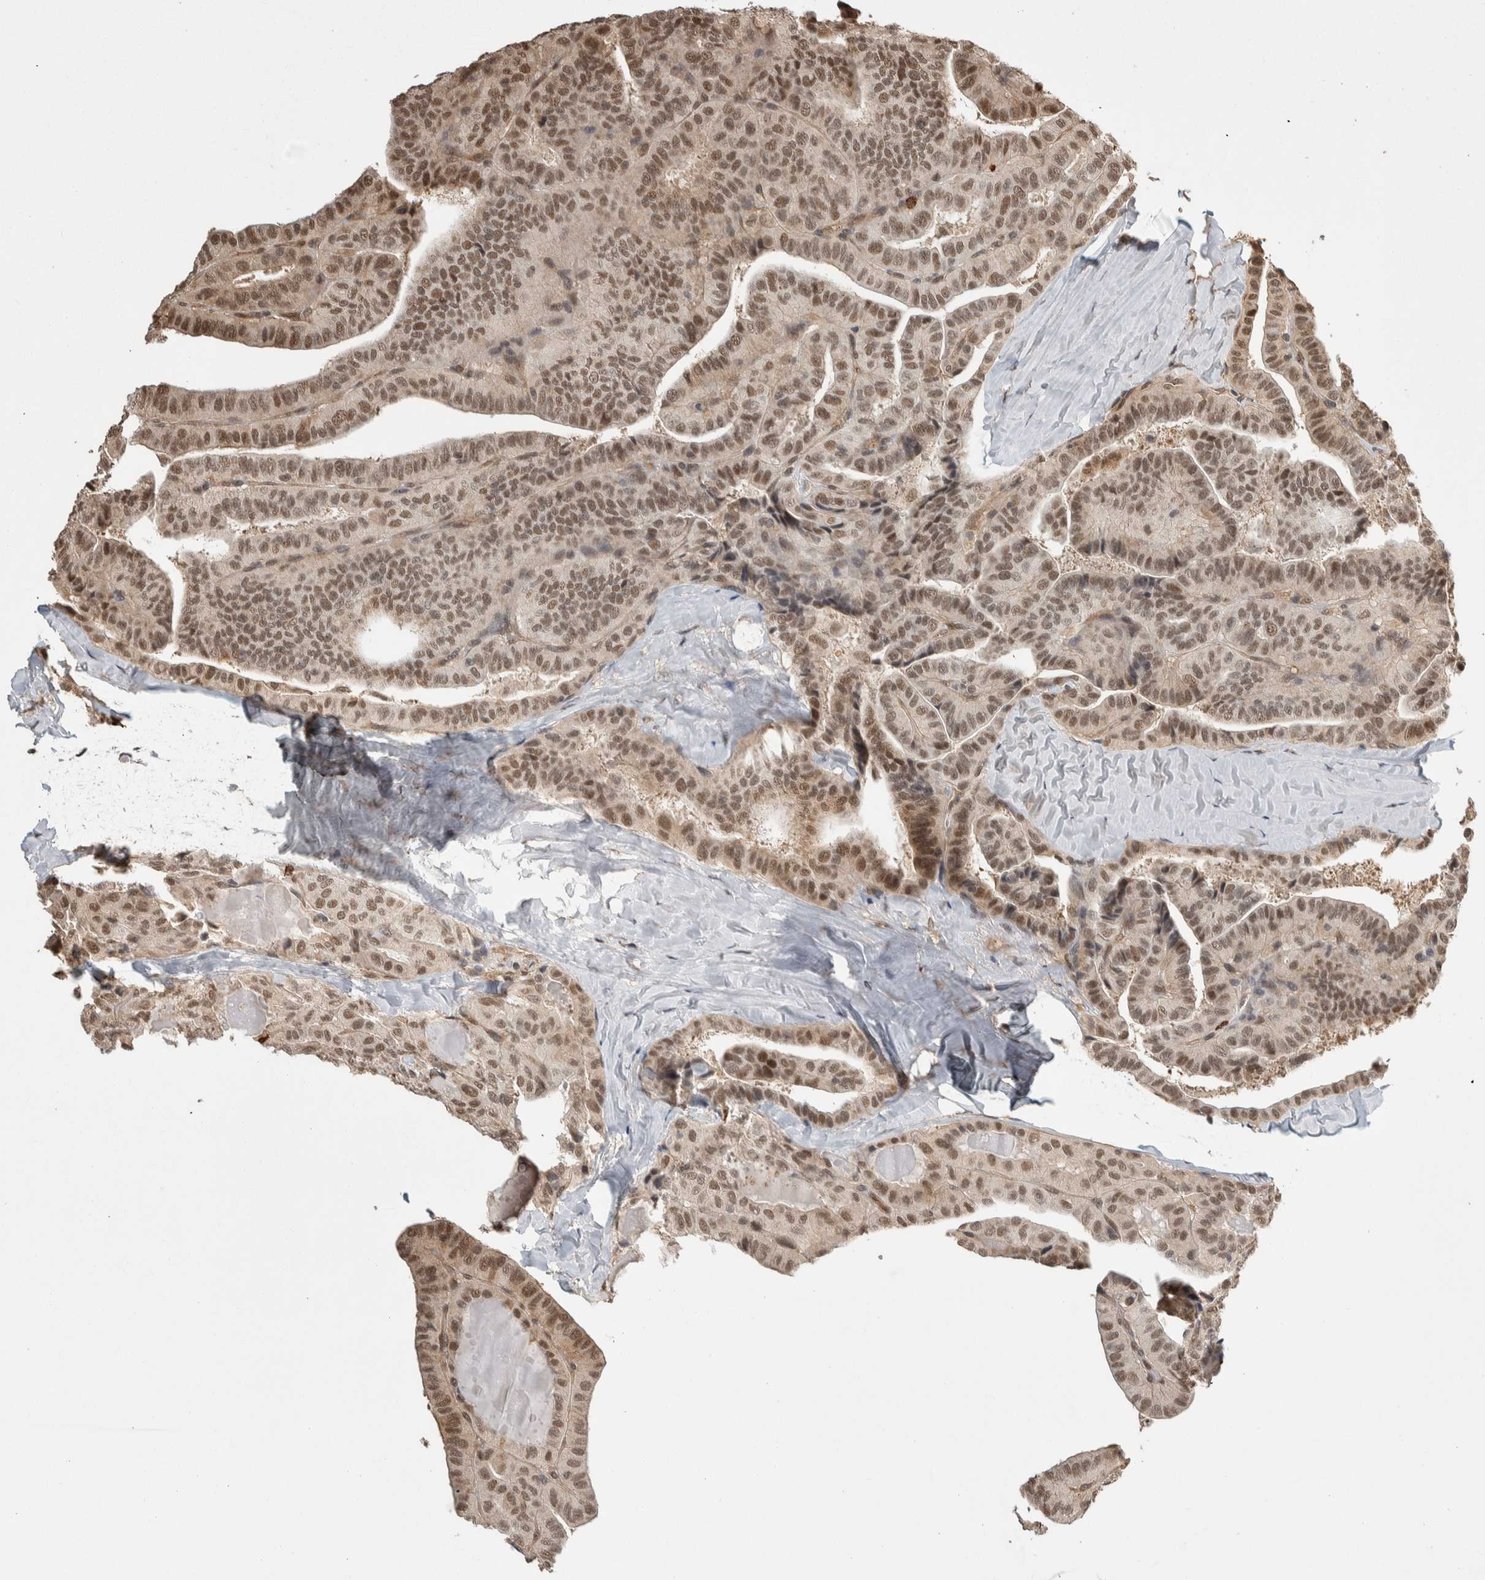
{"staining": {"intensity": "moderate", "quantity": ">75%", "location": "nuclear"}, "tissue": "thyroid cancer", "cell_type": "Tumor cells", "image_type": "cancer", "snomed": [{"axis": "morphology", "description": "Papillary adenocarcinoma, NOS"}, {"axis": "topography", "description": "Thyroid gland"}], "caption": "Tumor cells reveal medium levels of moderate nuclear expression in approximately >75% of cells in thyroid papillary adenocarcinoma.", "gene": "ZNF592", "patient": {"sex": "male", "age": 77}}